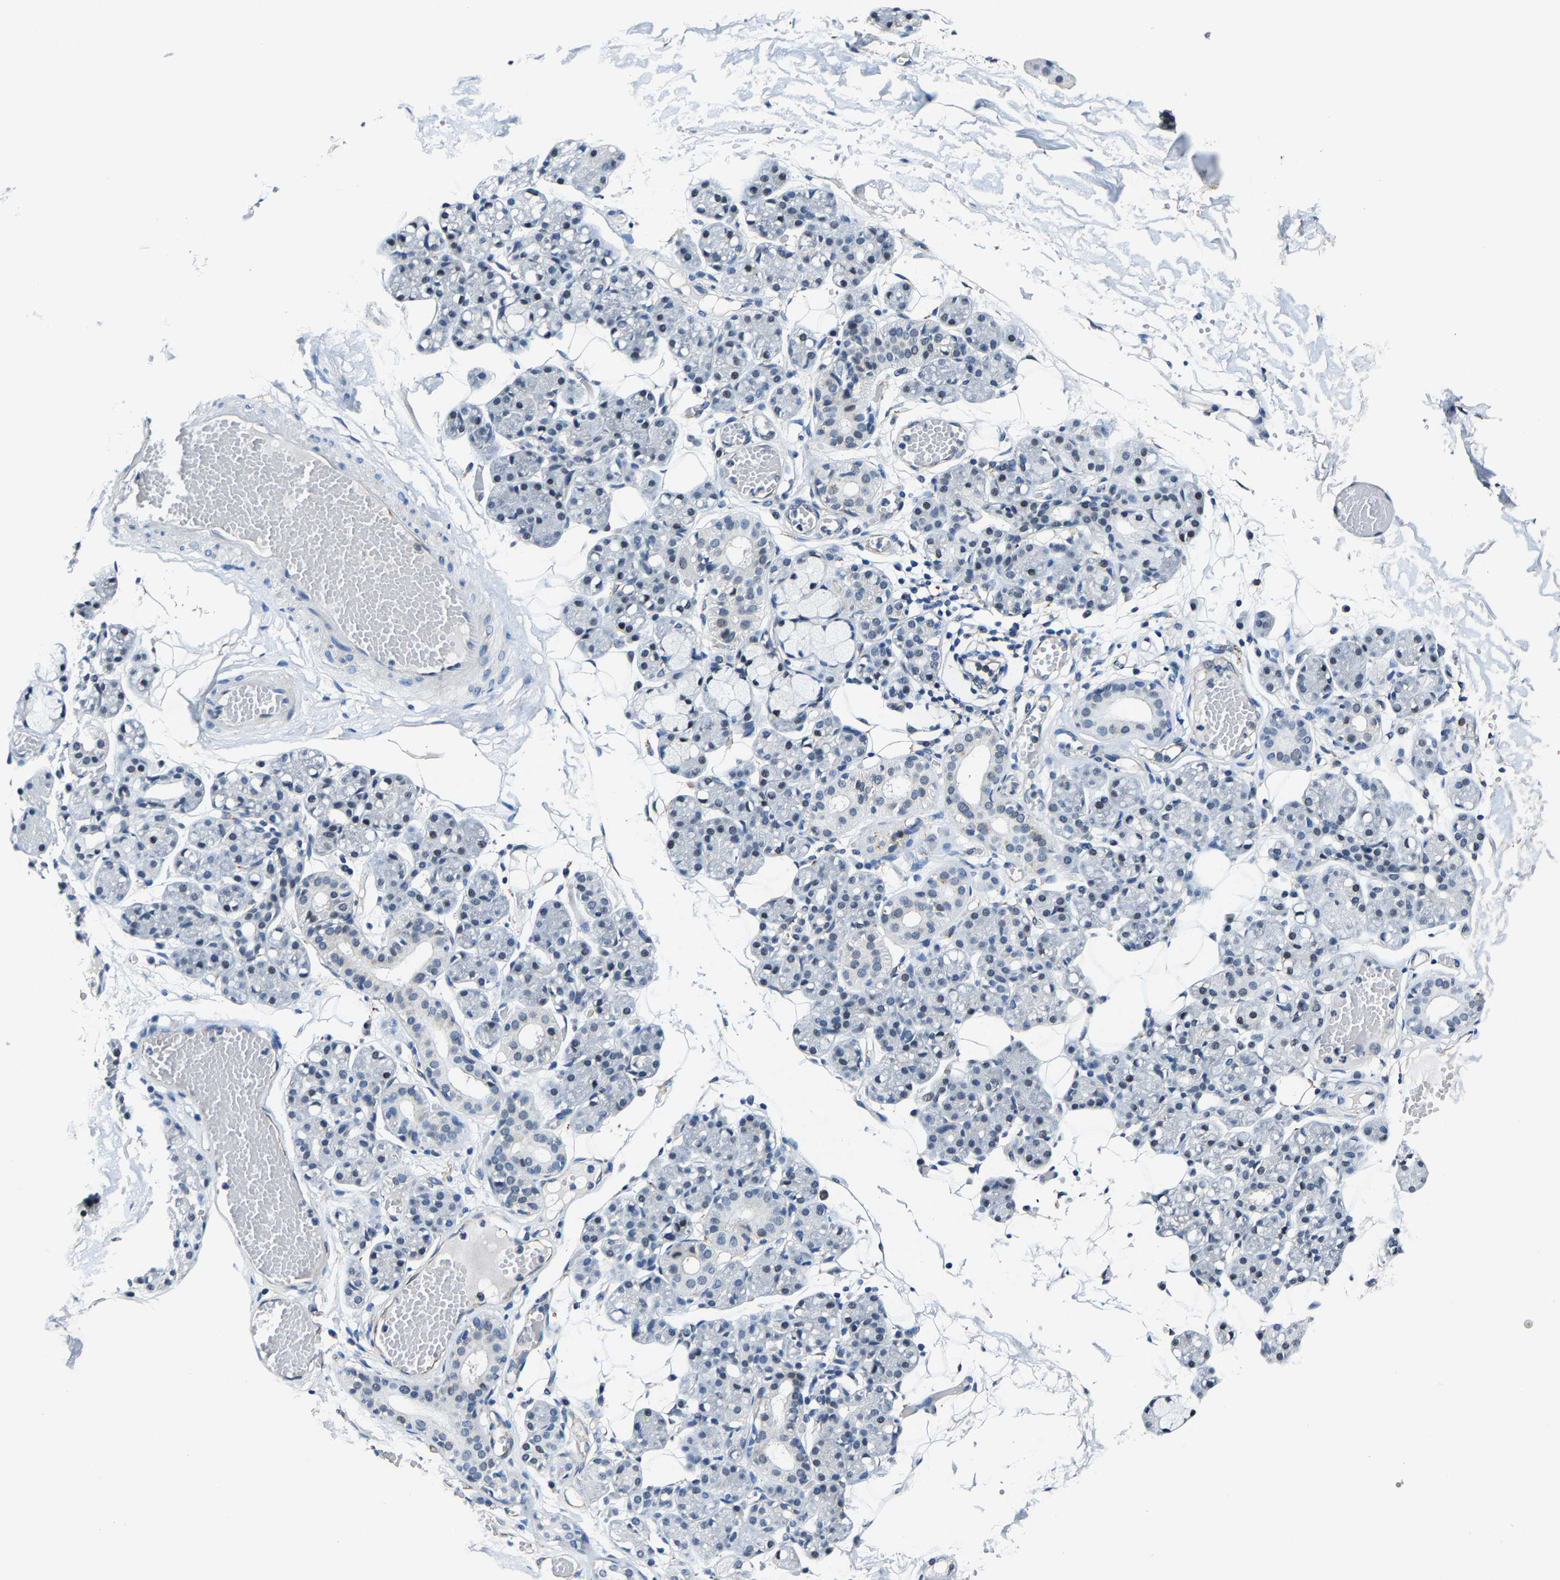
{"staining": {"intensity": "negative", "quantity": "none", "location": "none"}, "tissue": "salivary gland", "cell_type": "Glandular cells", "image_type": "normal", "snomed": [{"axis": "morphology", "description": "Normal tissue, NOS"}, {"axis": "topography", "description": "Salivary gland"}], "caption": "High power microscopy image of an IHC micrograph of benign salivary gland, revealing no significant expression in glandular cells. The staining is performed using DAB (3,3'-diaminobenzidine) brown chromogen with nuclei counter-stained in using hematoxylin.", "gene": "METTL1", "patient": {"sex": "male", "age": 63}}